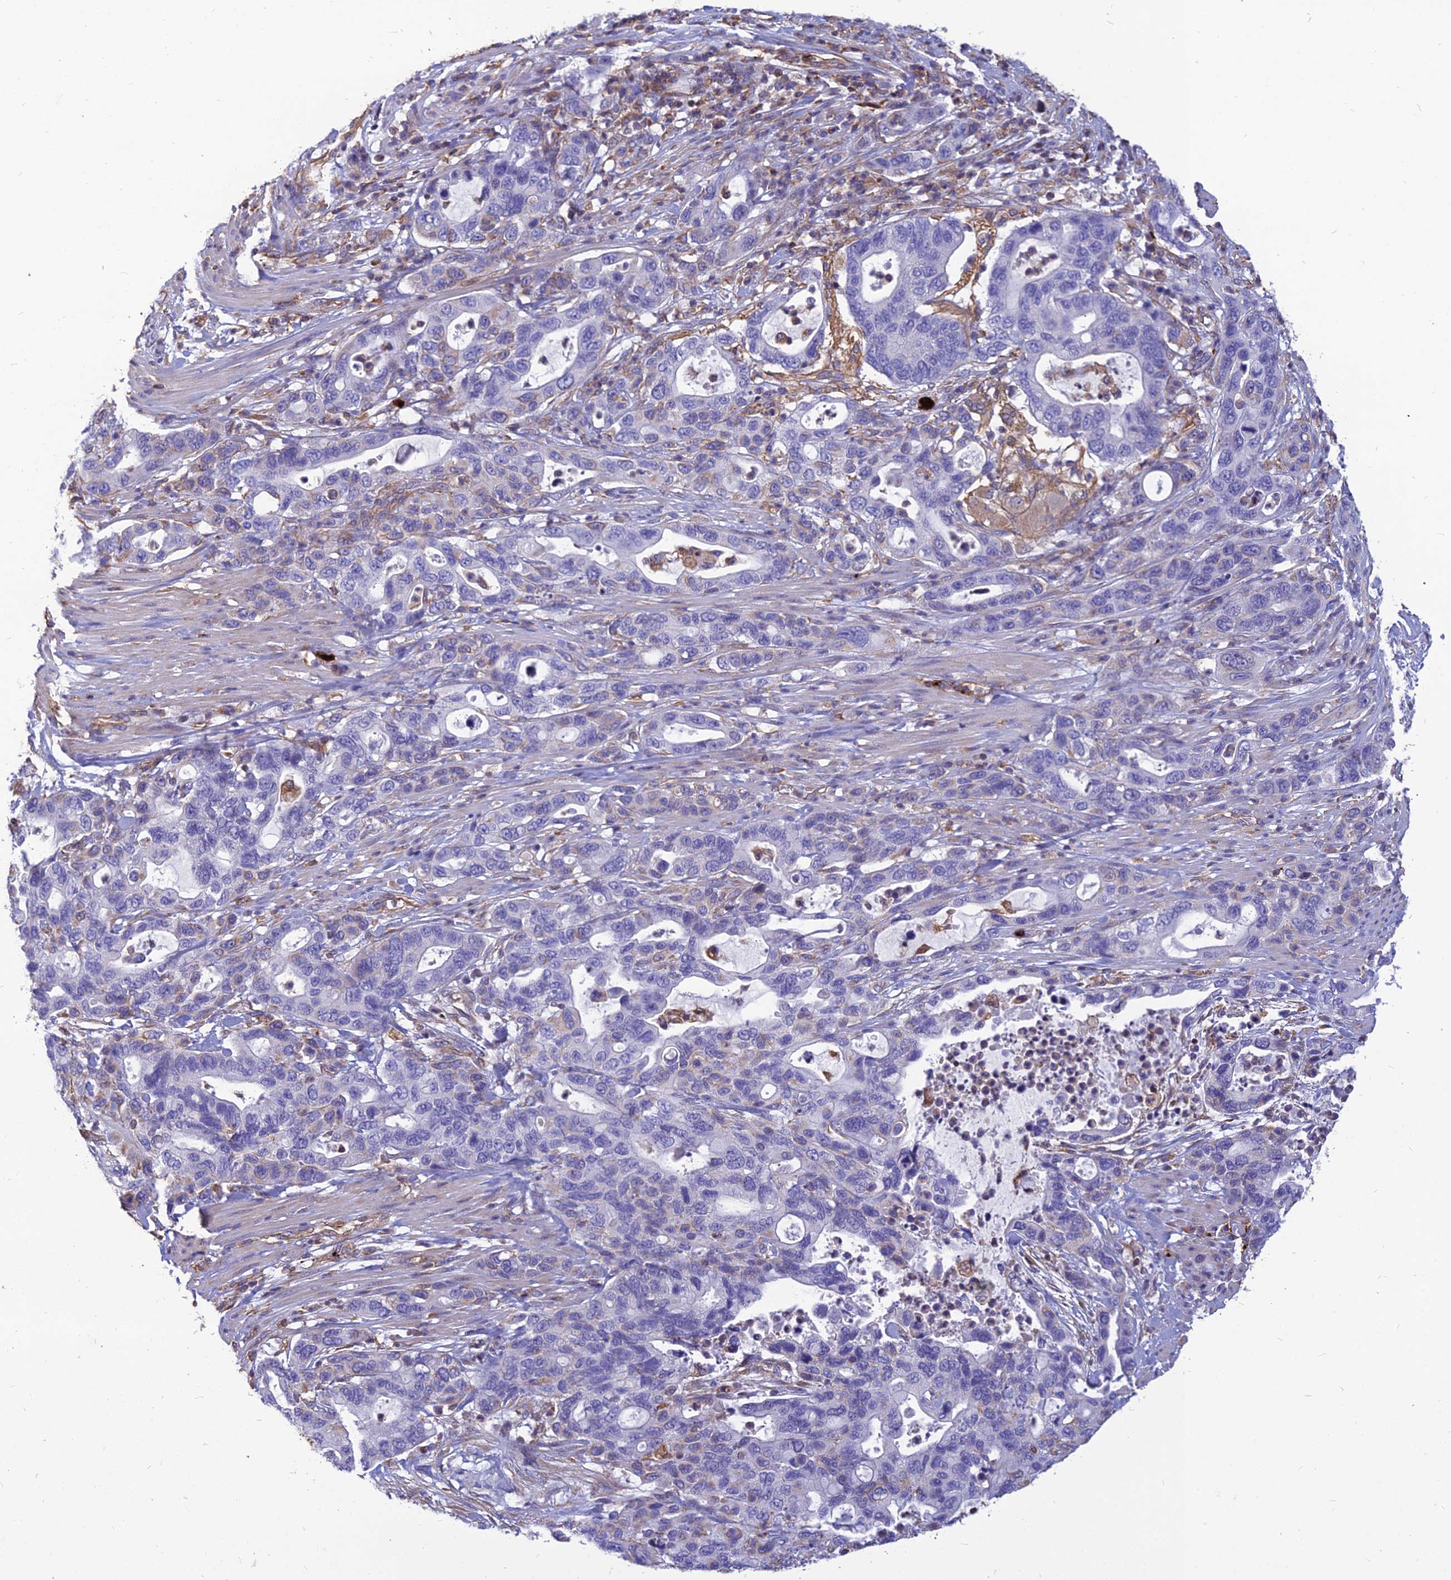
{"staining": {"intensity": "negative", "quantity": "none", "location": "none"}, "tissue": "pancreatic cancer", "cell_type": "Tumor cells", "image_type": "cancer", "snomed": [{"axis": "morphology", "description": "Adenocarcinoma, NOS"}, {"axis": "topography", "description": "Pancreas"}], "caption": "Pancreatic cancer (adenocarcinoma) was stained to show a protein in brown. There is no significant positivity in tumor cells.", "gene": "PSMD11", "patient": {"sex": "female", "age": 71}}